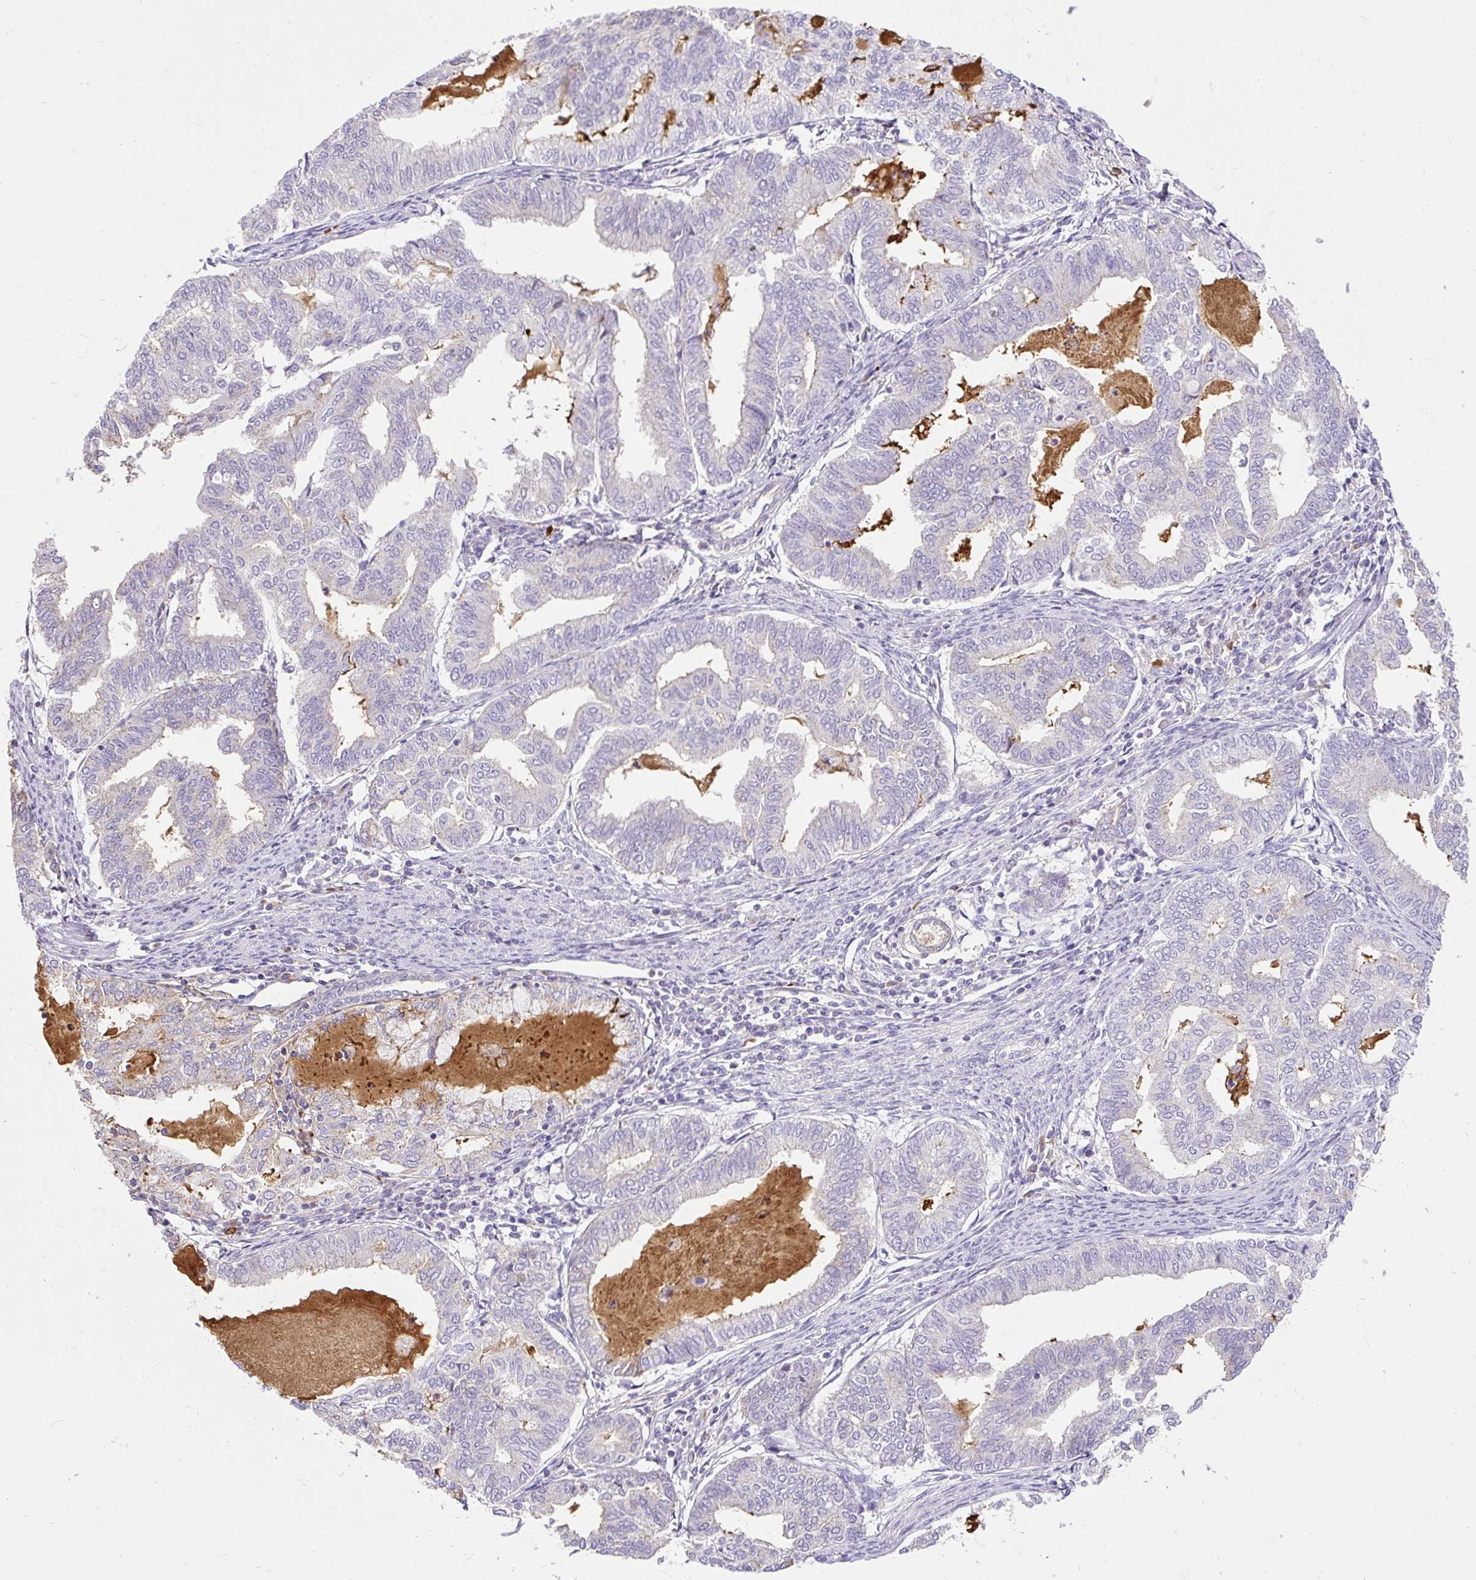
{"staining": {"intensity": "negative", "quantity": "none", "location": "none"}, "tissue": "endometrial cancer", "cell_type": "Tumor cells", "image_type": "cancer", "snomed": [{"axis": "morphology", "description": "Adenocarcinoma, NOS"}, {"axis": "topography", "description": "Endometrium"}], "caption": "The image shows no significant staining in tumor cells of adenocarcinoma (endometrial).", "gene": "CFAP47", "patient": {"sex": "female", "age": 79}}